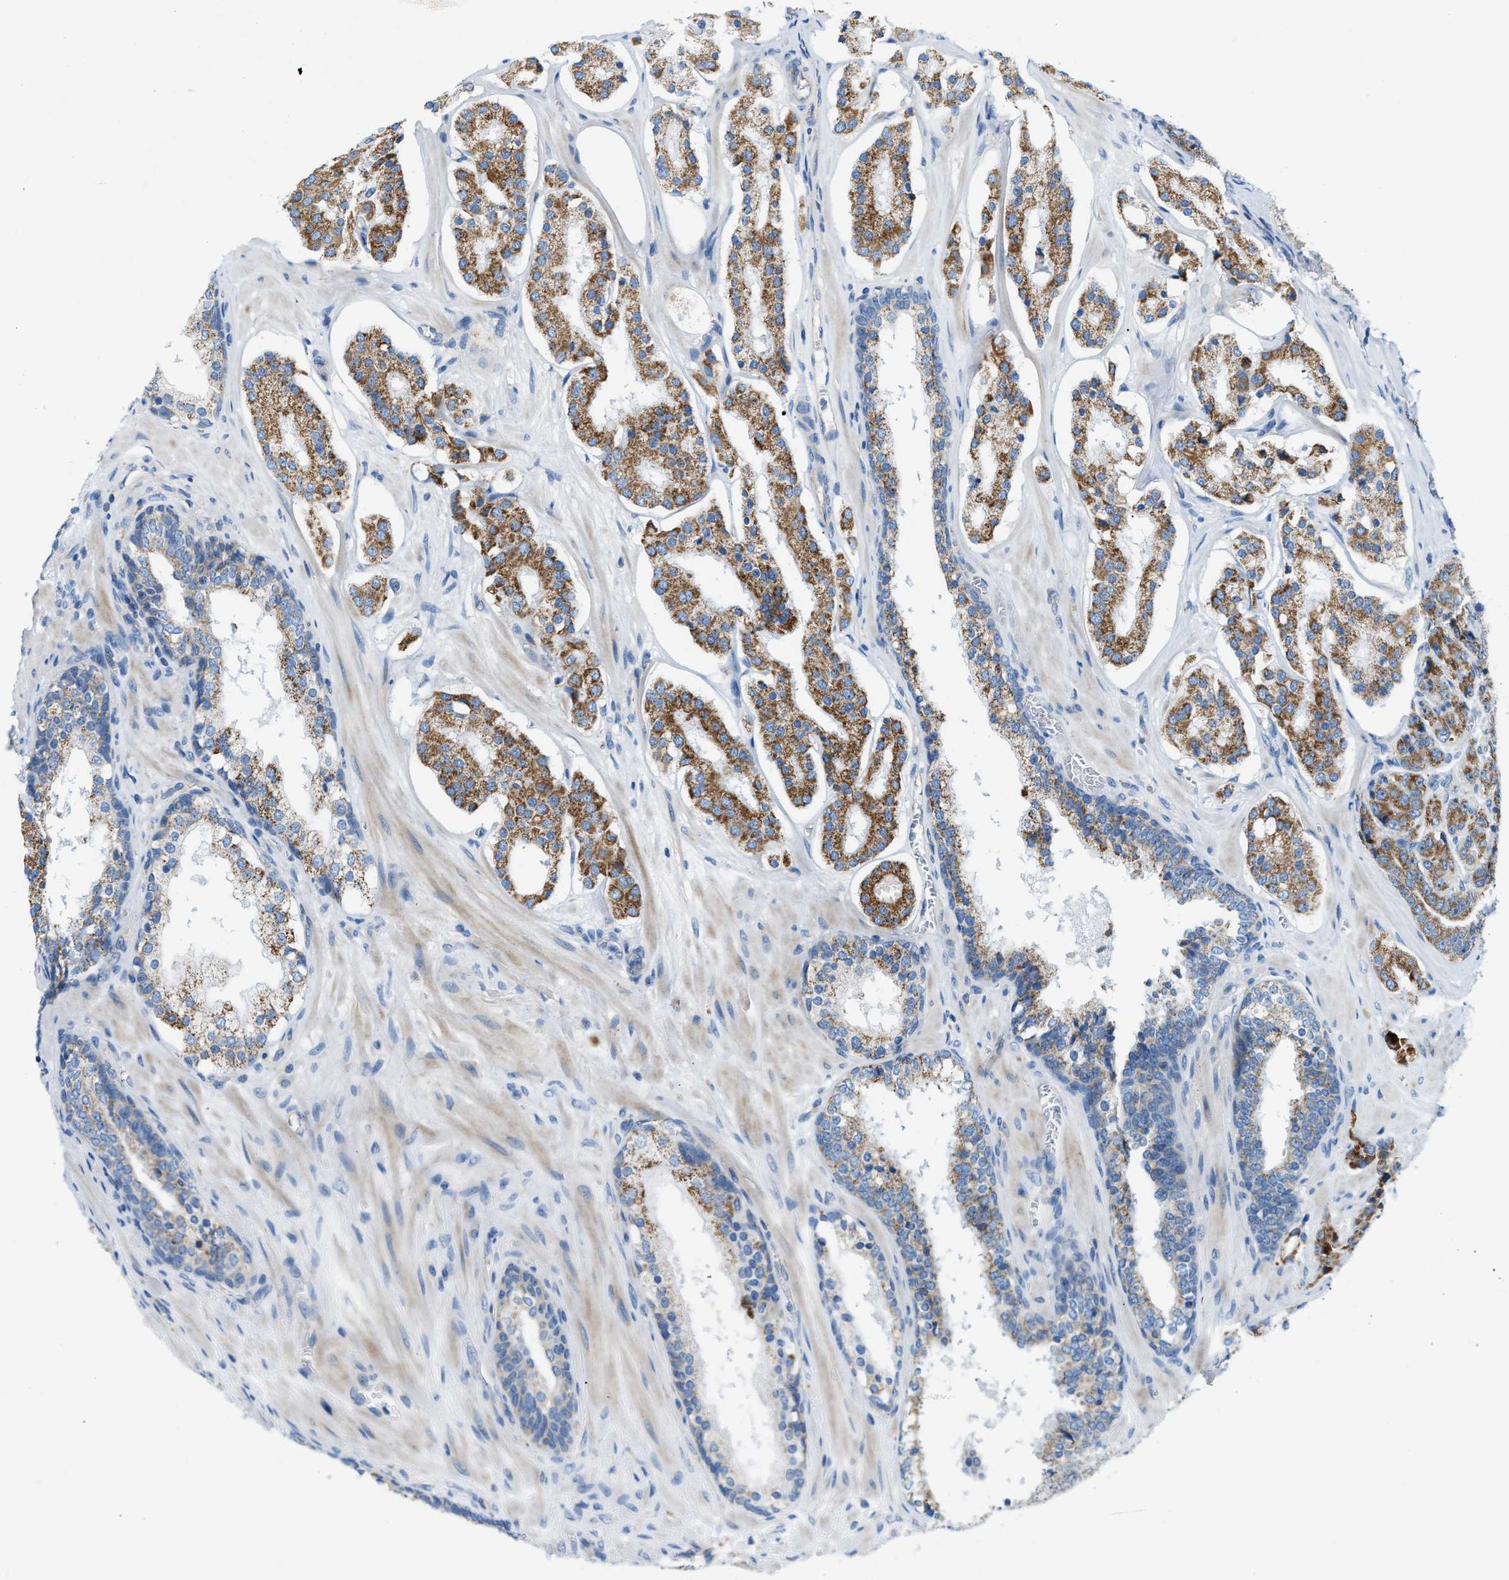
{"staining": {"intensity": "moderate", "quantity": ">75%", "location": "cytoplasmic/membranous"}, "tissue": "prostate cancer", "cell_type": "Tumor cells", "image_type": "cancer", "snomed": [{"axis": "morphology", "description": "Adenocarcinoma, High grade"}, {"axis": "topography", "description": "Prostate"}], "caption": "Prostate cancer stained for a protein (brown) demonstrates moderate cytoplasmic/membranous positive positivity in about >75% of tumor cells.", "gene": "JADE1", "patient": {"sex": "male", "age": 60}}